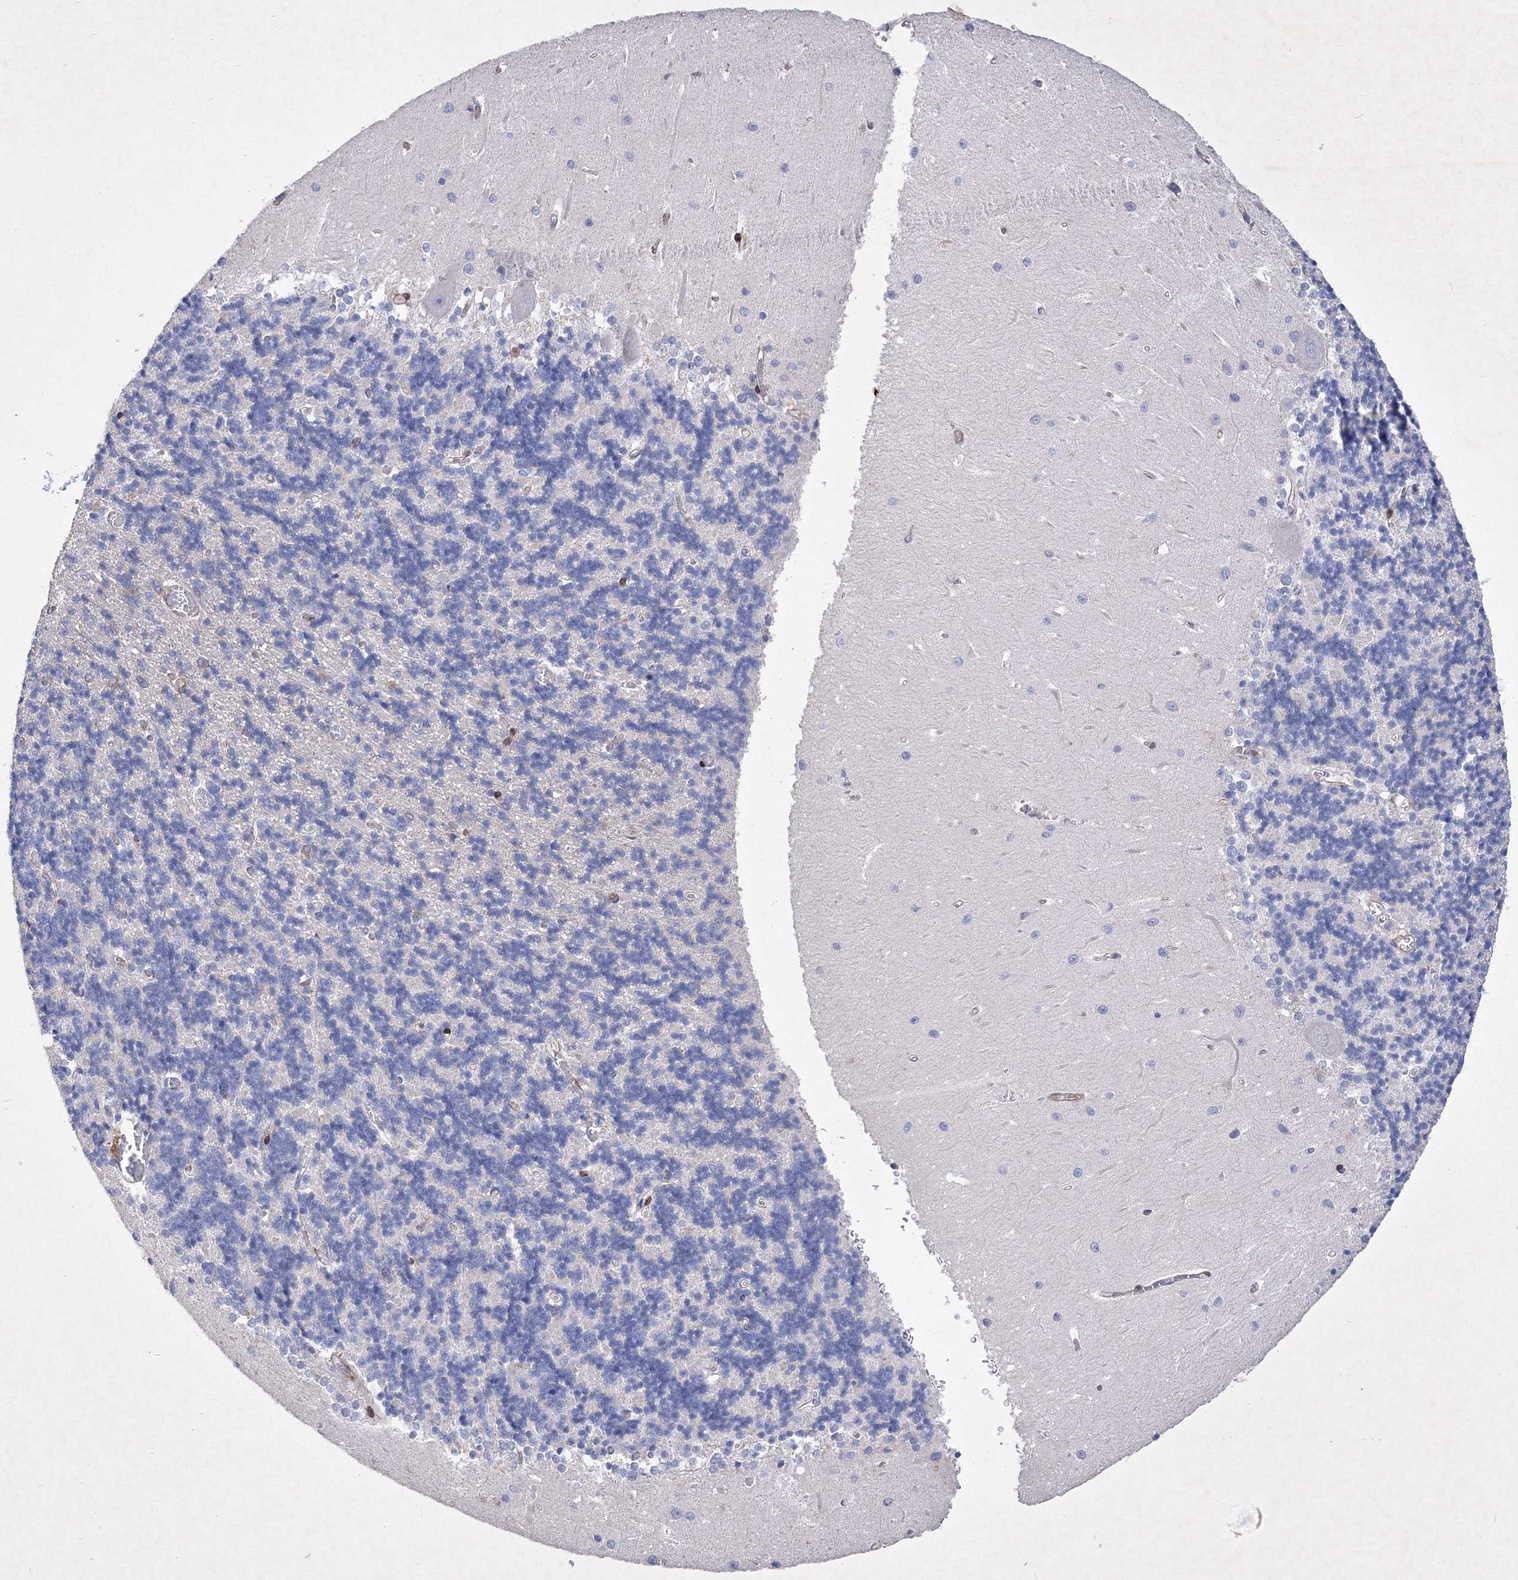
{"staining": {"intensity": "negative", "quantity": "none", "location": "none"}, "tissue": "cerebellum", "cell_type": "Cells in granular layer", "image_type": "normal", "snomed": [{"axis": "morphology", "description": "Normal tissue, NOS"}, {"axis": "topography", "description": "Cerebellum"}], "caption": "An immunohistochemistry image of unremarkable cerebellum is shown. There is no staining in cells in granular layer of cerebellum. (Stains: DAB IHC with hematoxylin counter stain, Microscopy: brightfield microscopy at high magnification).", "gene": "SNX18", "patient": {"sex": "male", "age": 37}}